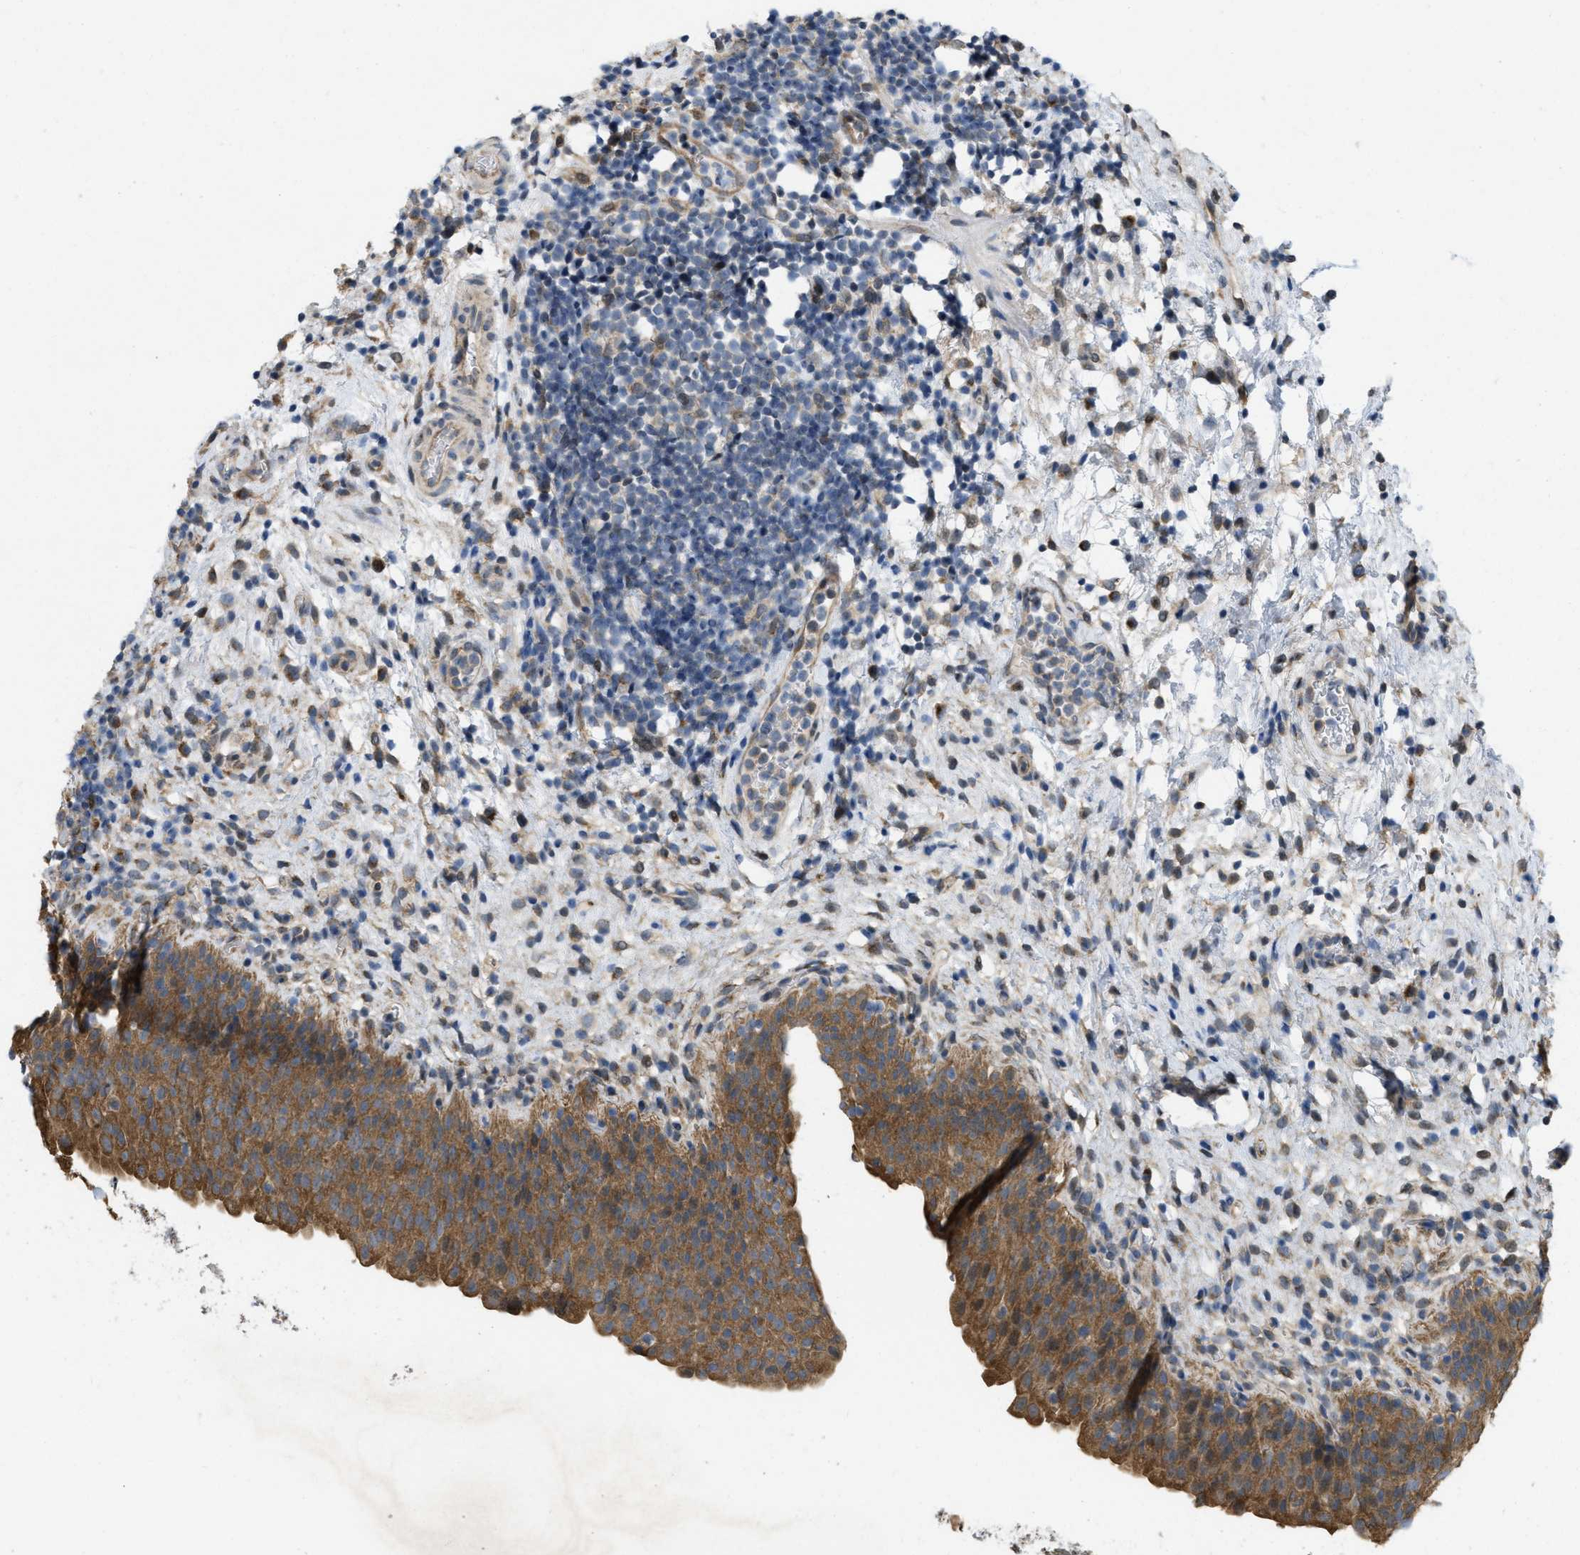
{"staining": {"intensity": "strong", "quantity": ">75%", "location": "cytoplasmic/membranous"}, "tissue": "urinary bladder", "cell_type": "Urothelial cells", "image_type": "normal", "snomed": [{"axis": "morphology", "description": "Normal tissue, NOS"}, {"axis": "topography", "description": "Urinary bladder"}], "caption": "A brown stain shows strong cytoplasmic/membranous expression of a protein in urothelial cells of normal human urinary bladder.", "gene": "IFNLR1", "patient": {"sex": "male", "age": 37}}